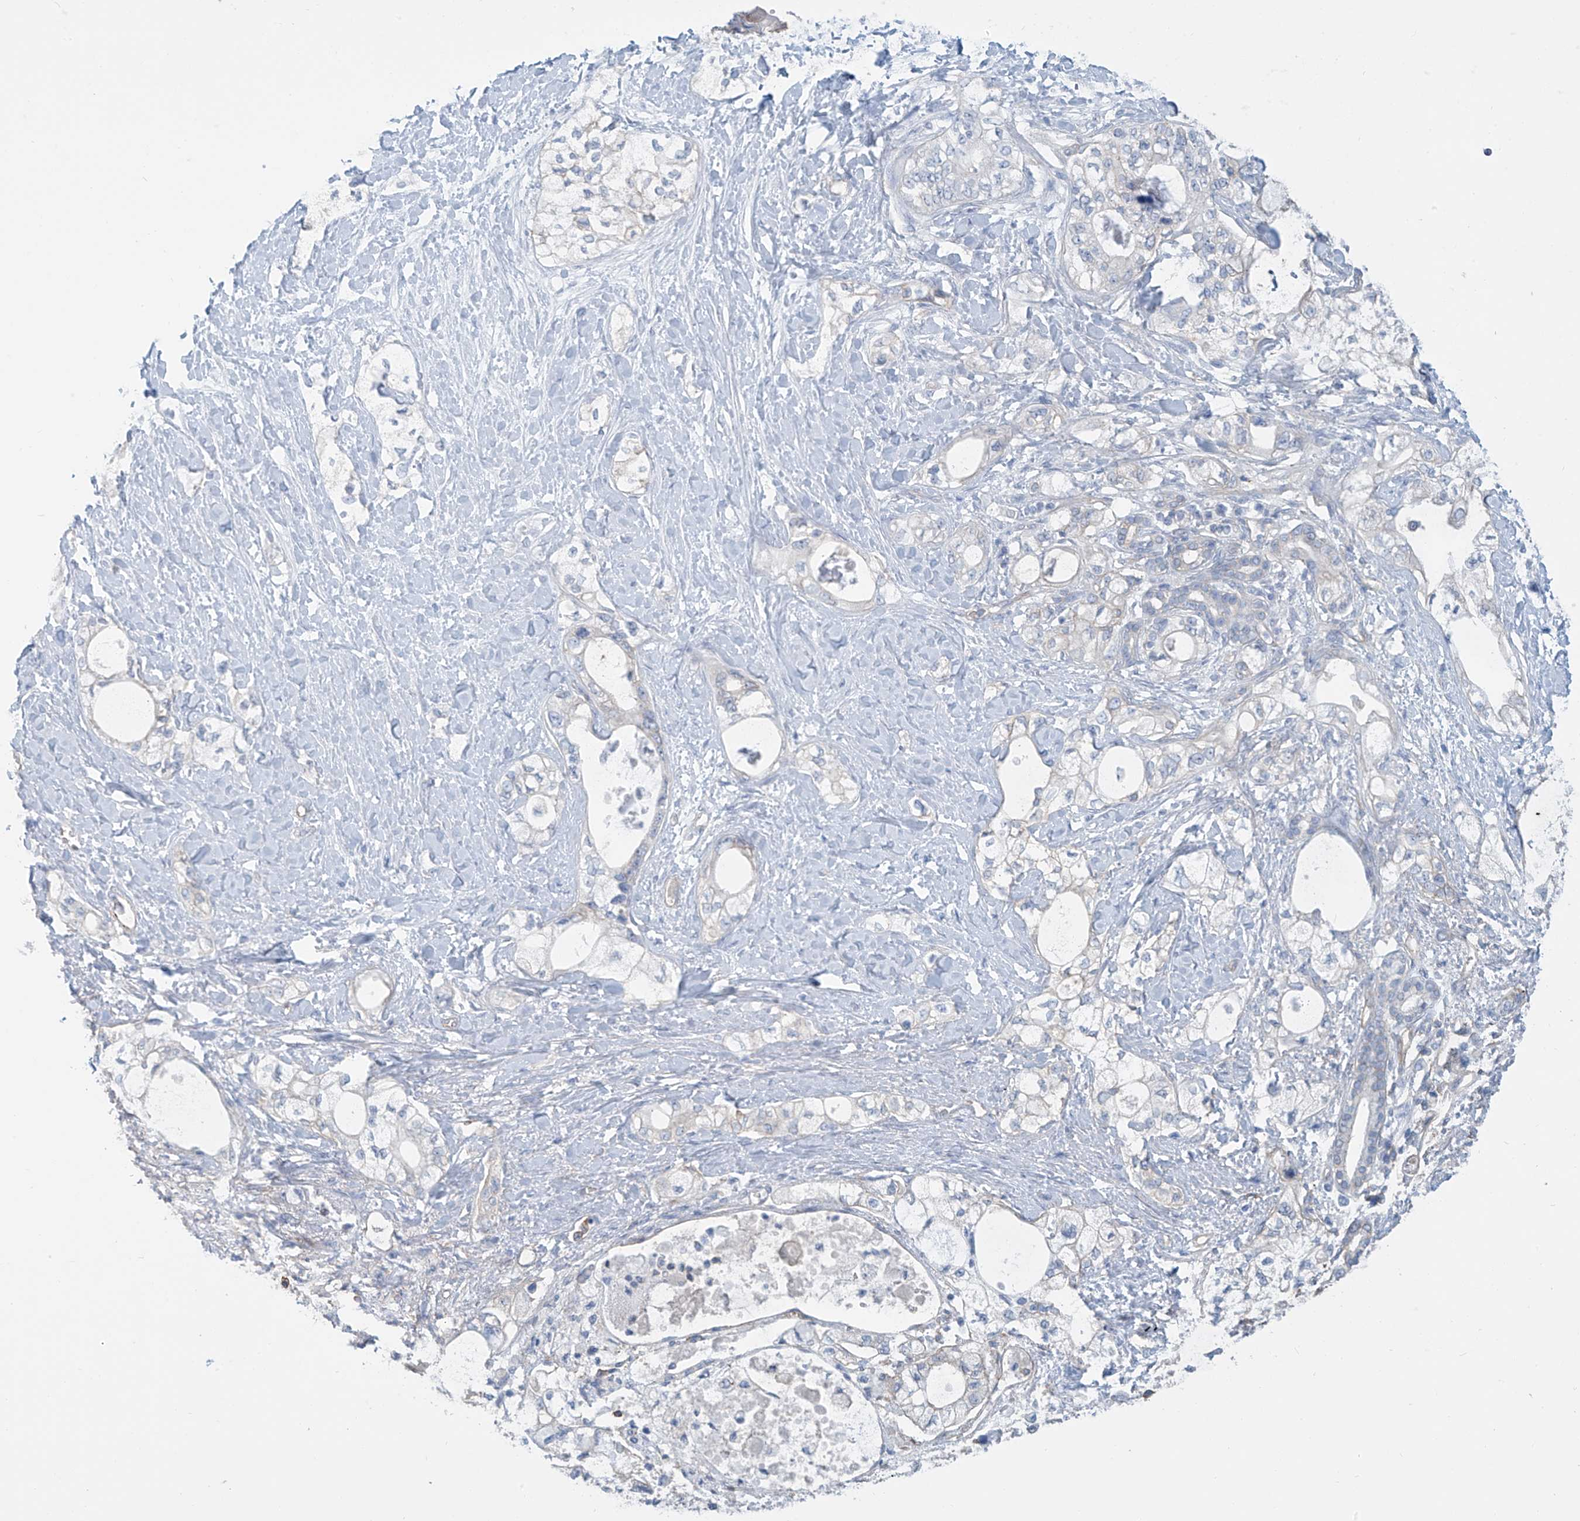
{"staining": {"intensity": "negative", "quantity": "none", "location": "none"}, "tissue": "pancreatic cancer", "cell_type": "Tumor cells", "image_type": "cancer", "snomed": [{"axis": "morphology", "description": "Adenocarcinoma, NOS"}, {"axis": "topography", "description": "Pancreas"}], "caption": "The micrograph displays no significant staining in tumor cells of pancreatic adenocarcinoma.", "gene": "ZNF846", "patient": {"sex": "male", "age": 70}}